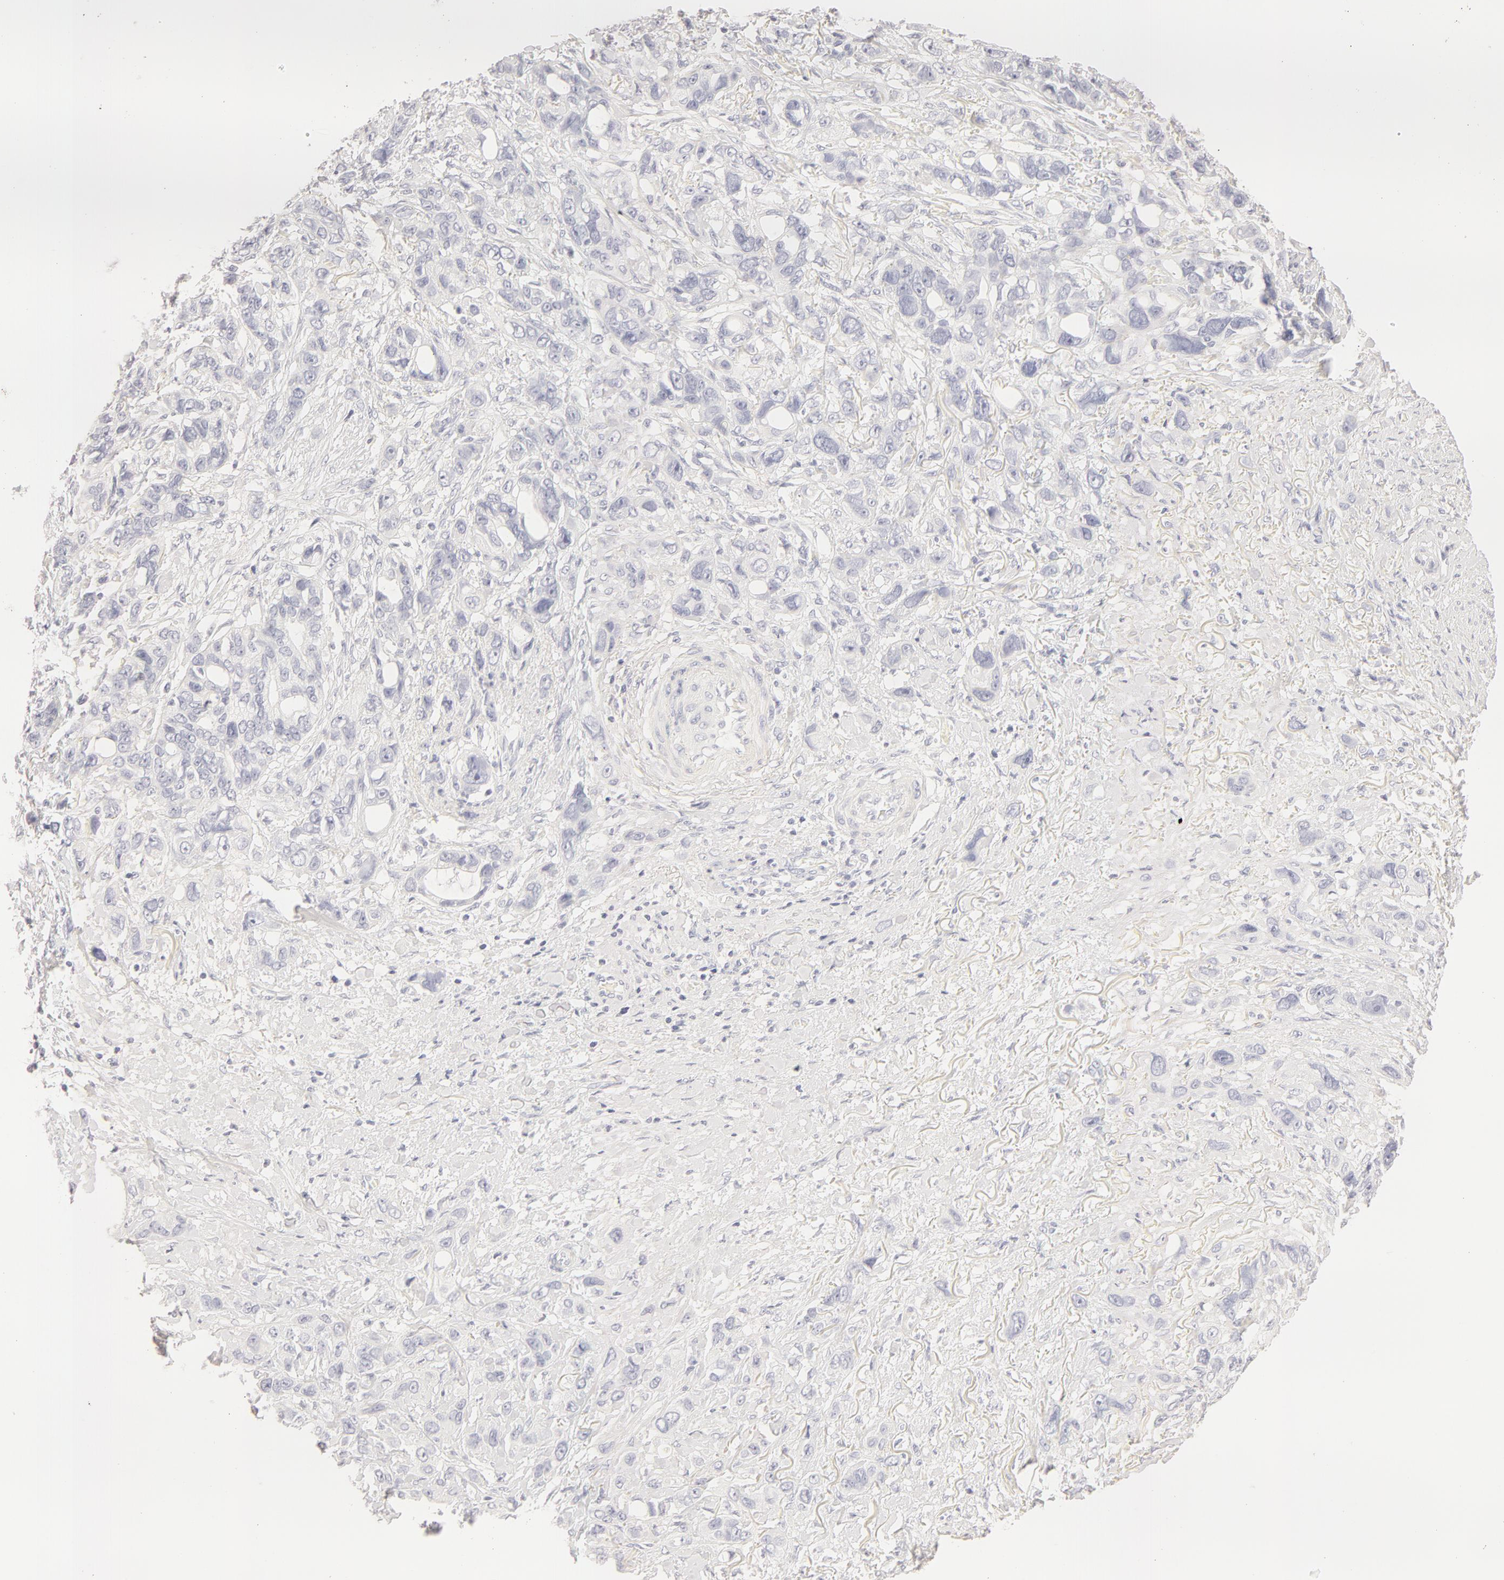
{"staining": {"intensity": "negative", "quantity": "none", "location": "none"}, "tissue": "stomach cancer", "cell_type": "Tumor cells", "image_type": "cancer", "snomed": [{"axis": "morphology", "description": "Adenocarcinoma, NOS"}, {"axis": "topography", "description": "Stomach, upper"}], "caption": "A high-resolution micrograph shows IHC staining of stomach cancer (adenocarcinoma), which displays no significant expression in tumor cells.", "gene": "LGALS7B", "patient": {"sex": "male", "age": 47}}